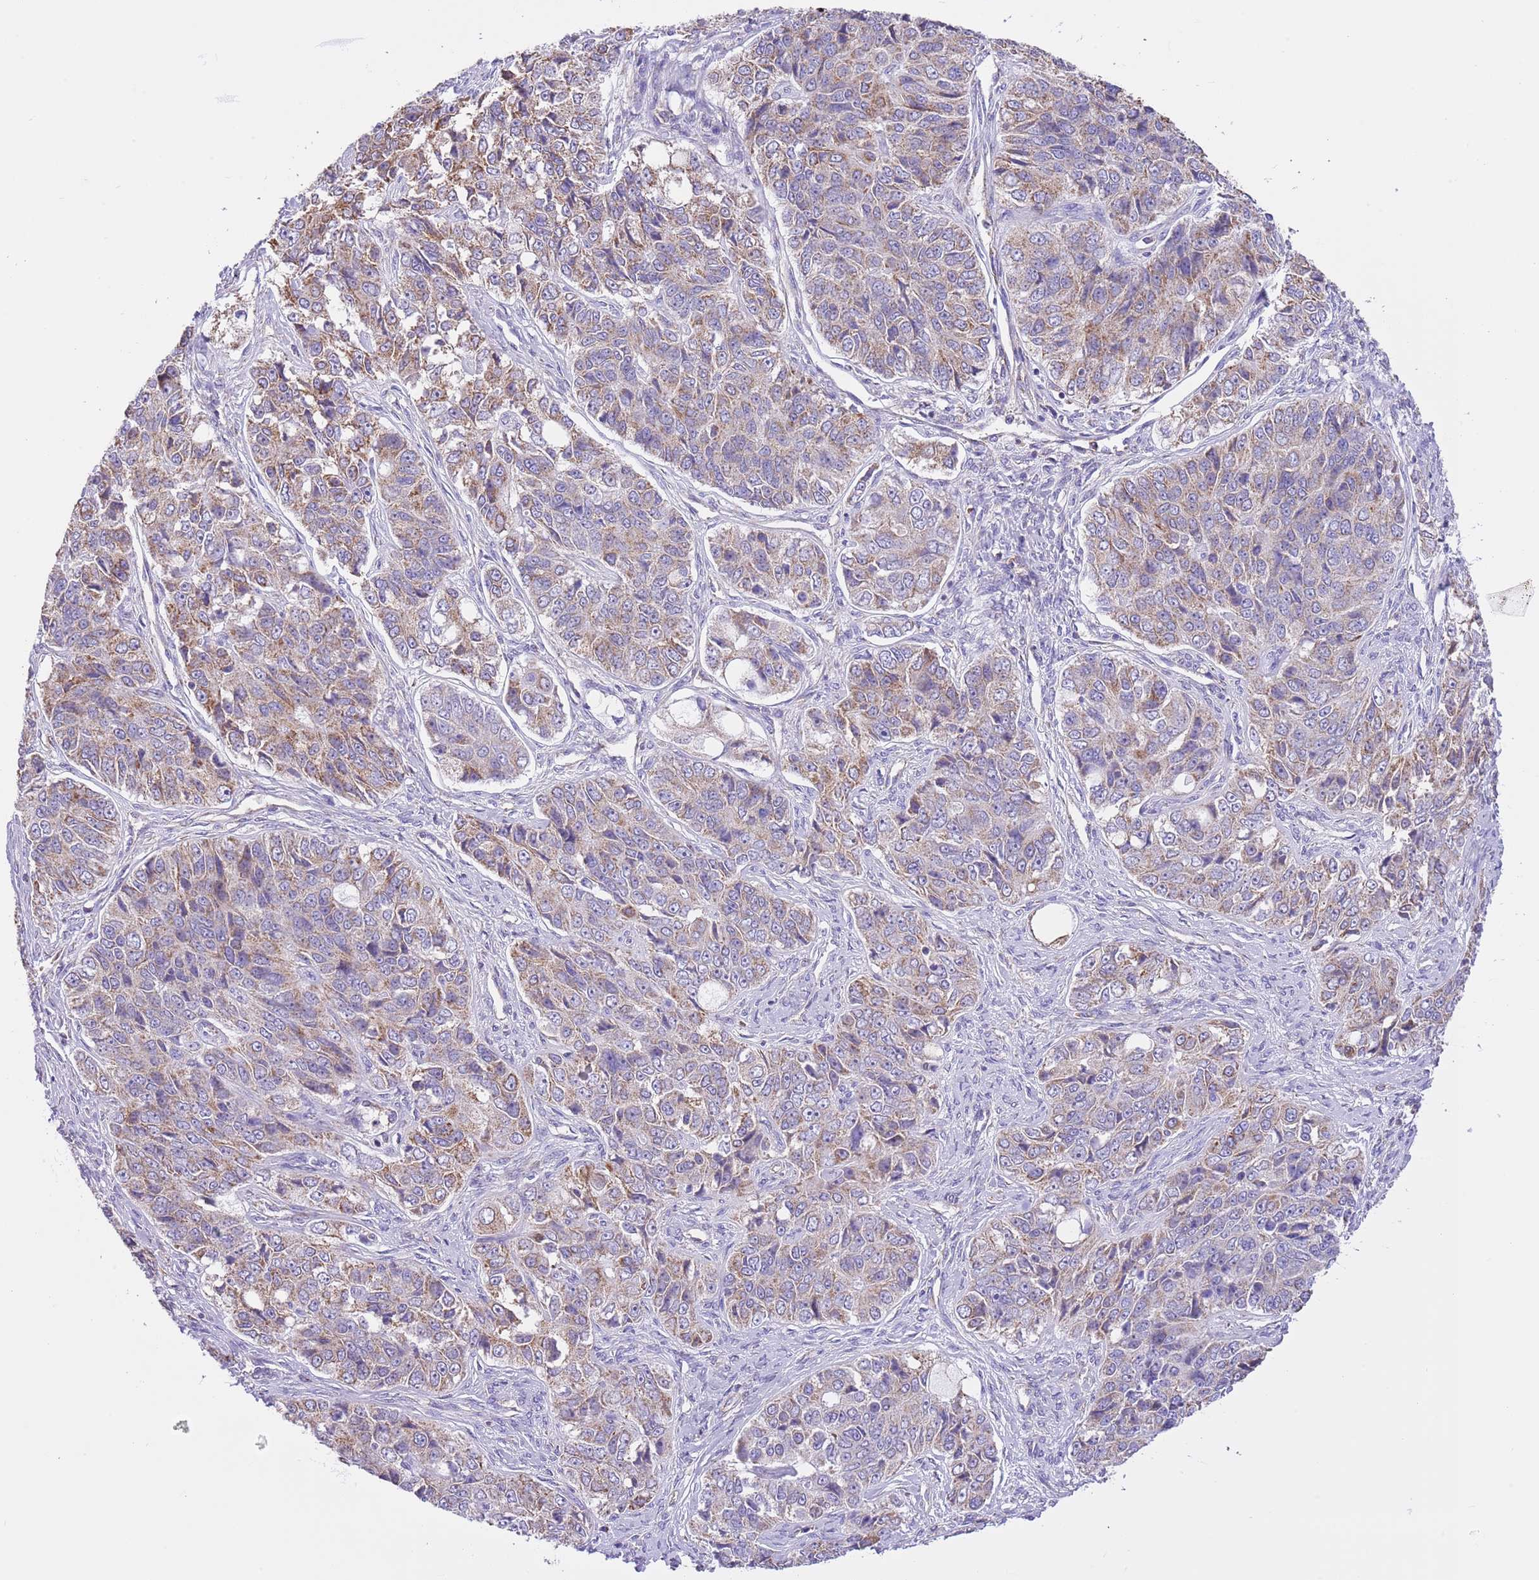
{"staining": {"intensity": "moderate", "quantity": "25%-75%", "location": "cytoplasmic/membranous"}, "tissue": "ovarian cancer", "cell_type": "Tumor cells", "image_type": "cancer", "snomed": [{"axis": "morphology", "description": "Carcinoma, endometroid"}, {"axis": "topography", "description": "Ovary"}], "caption": "An image of human endometroid carcinoma (ovarian) stained for a protein exhibits moderate cytoplasmic/membranous brown staining in tumor cells. Immunohistochemistry (ihc) stains the protein in brown and the nuclei are stained blue.", "gene": "SS18L2", "patient": {"sex": "female", "age": 51}}